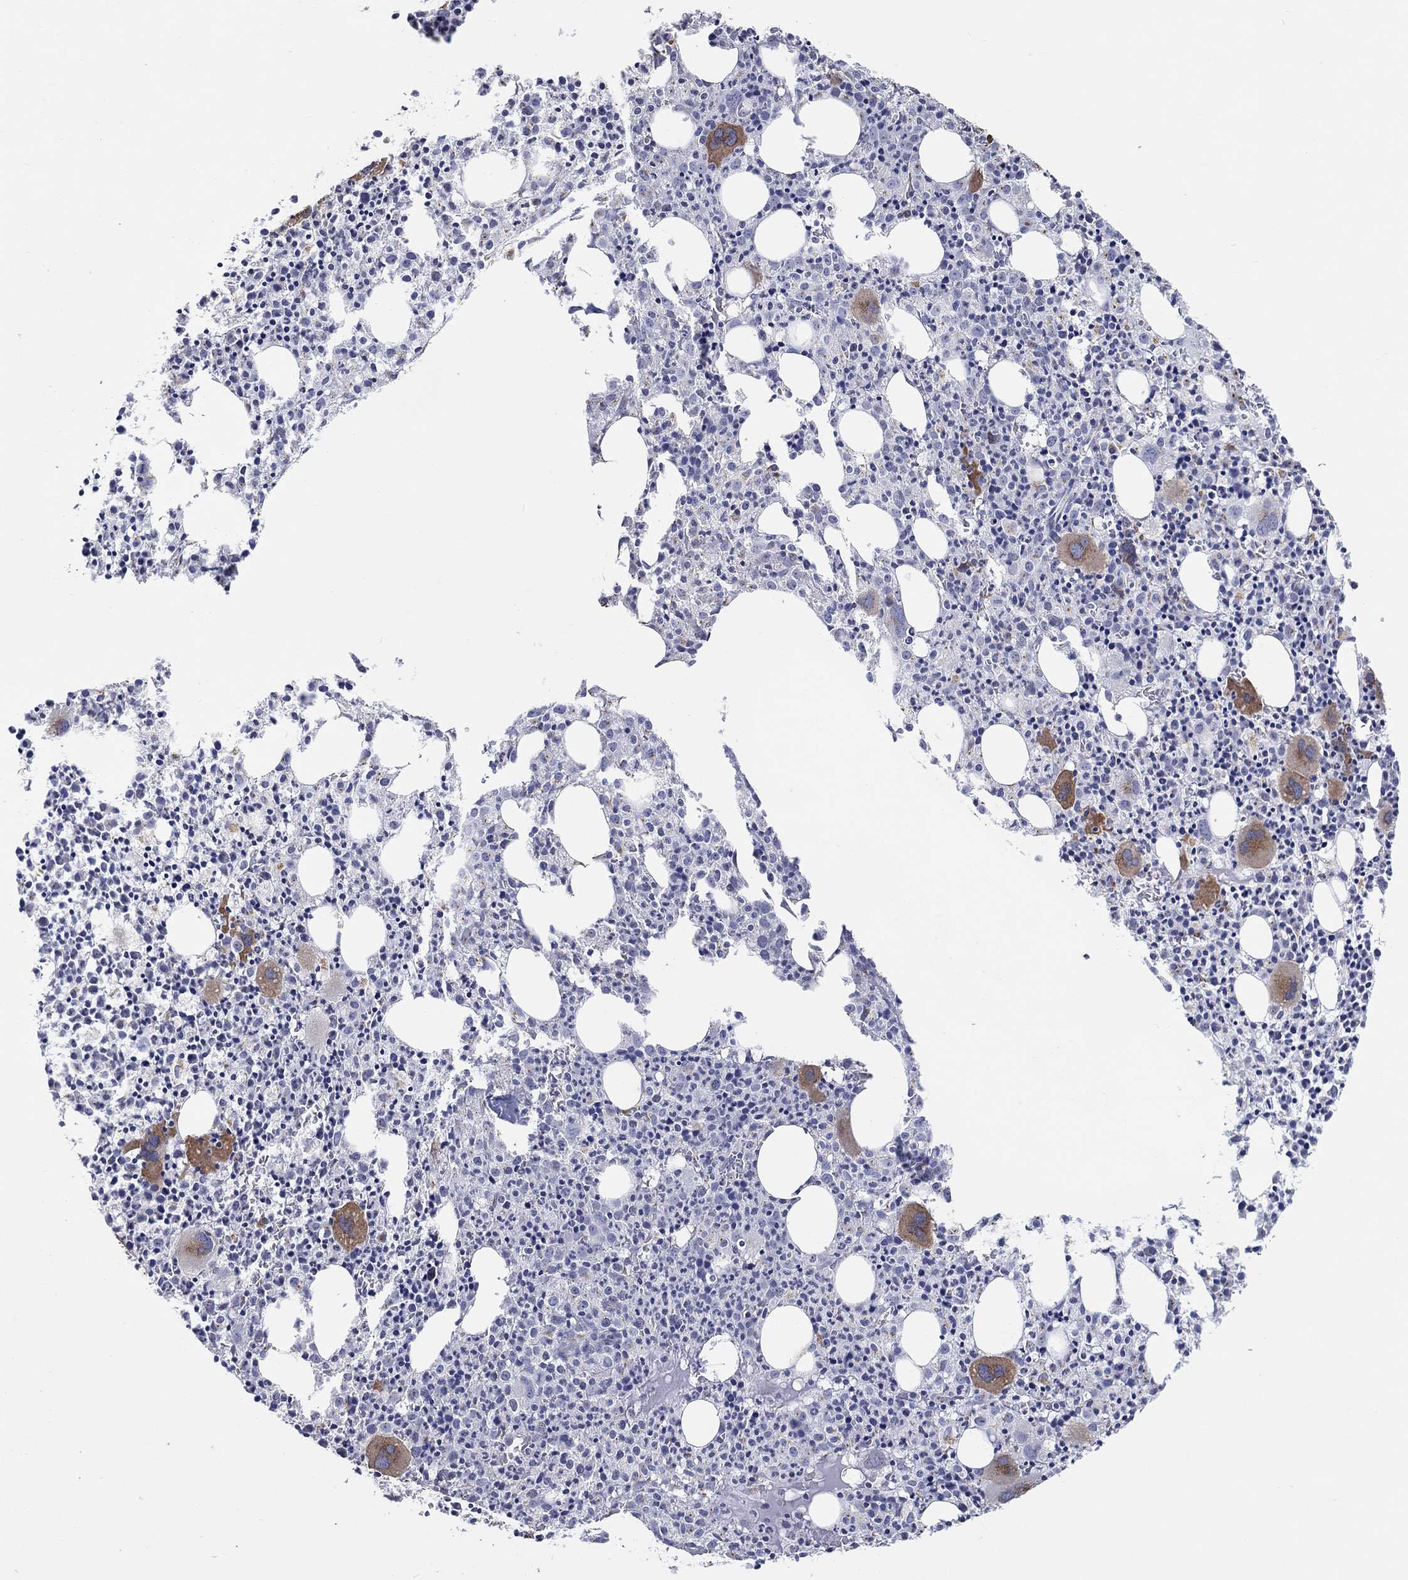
{"staining": {"intensity": "moderate", "quantity": "<25%", "location": "cytoplasmic/membranous"}, "tissue": "bone marrow", "cell_type": "Hematopoietic cells", "image_type": "normal", "snomed": [{"axis": "morphology", "description": "Normal tissue, NOS"}, {"axis": "morphology", "description": "Inflammation, NOS"}, {"axis": "topography", "description": "Bone marrow"}], "caption": "Unremarkable bone marrow reveals moderate cytoplasmic/membranous staining in approximately <25% of hematopoietic cells The staining was performed using DAB to visualize the protein expression in brown, while the nuclei were stained in blue with hematoxylin (Magnification: 20x)..", "gene": "LRRC4C", "patient": {"sex": "male", "age": 3}}